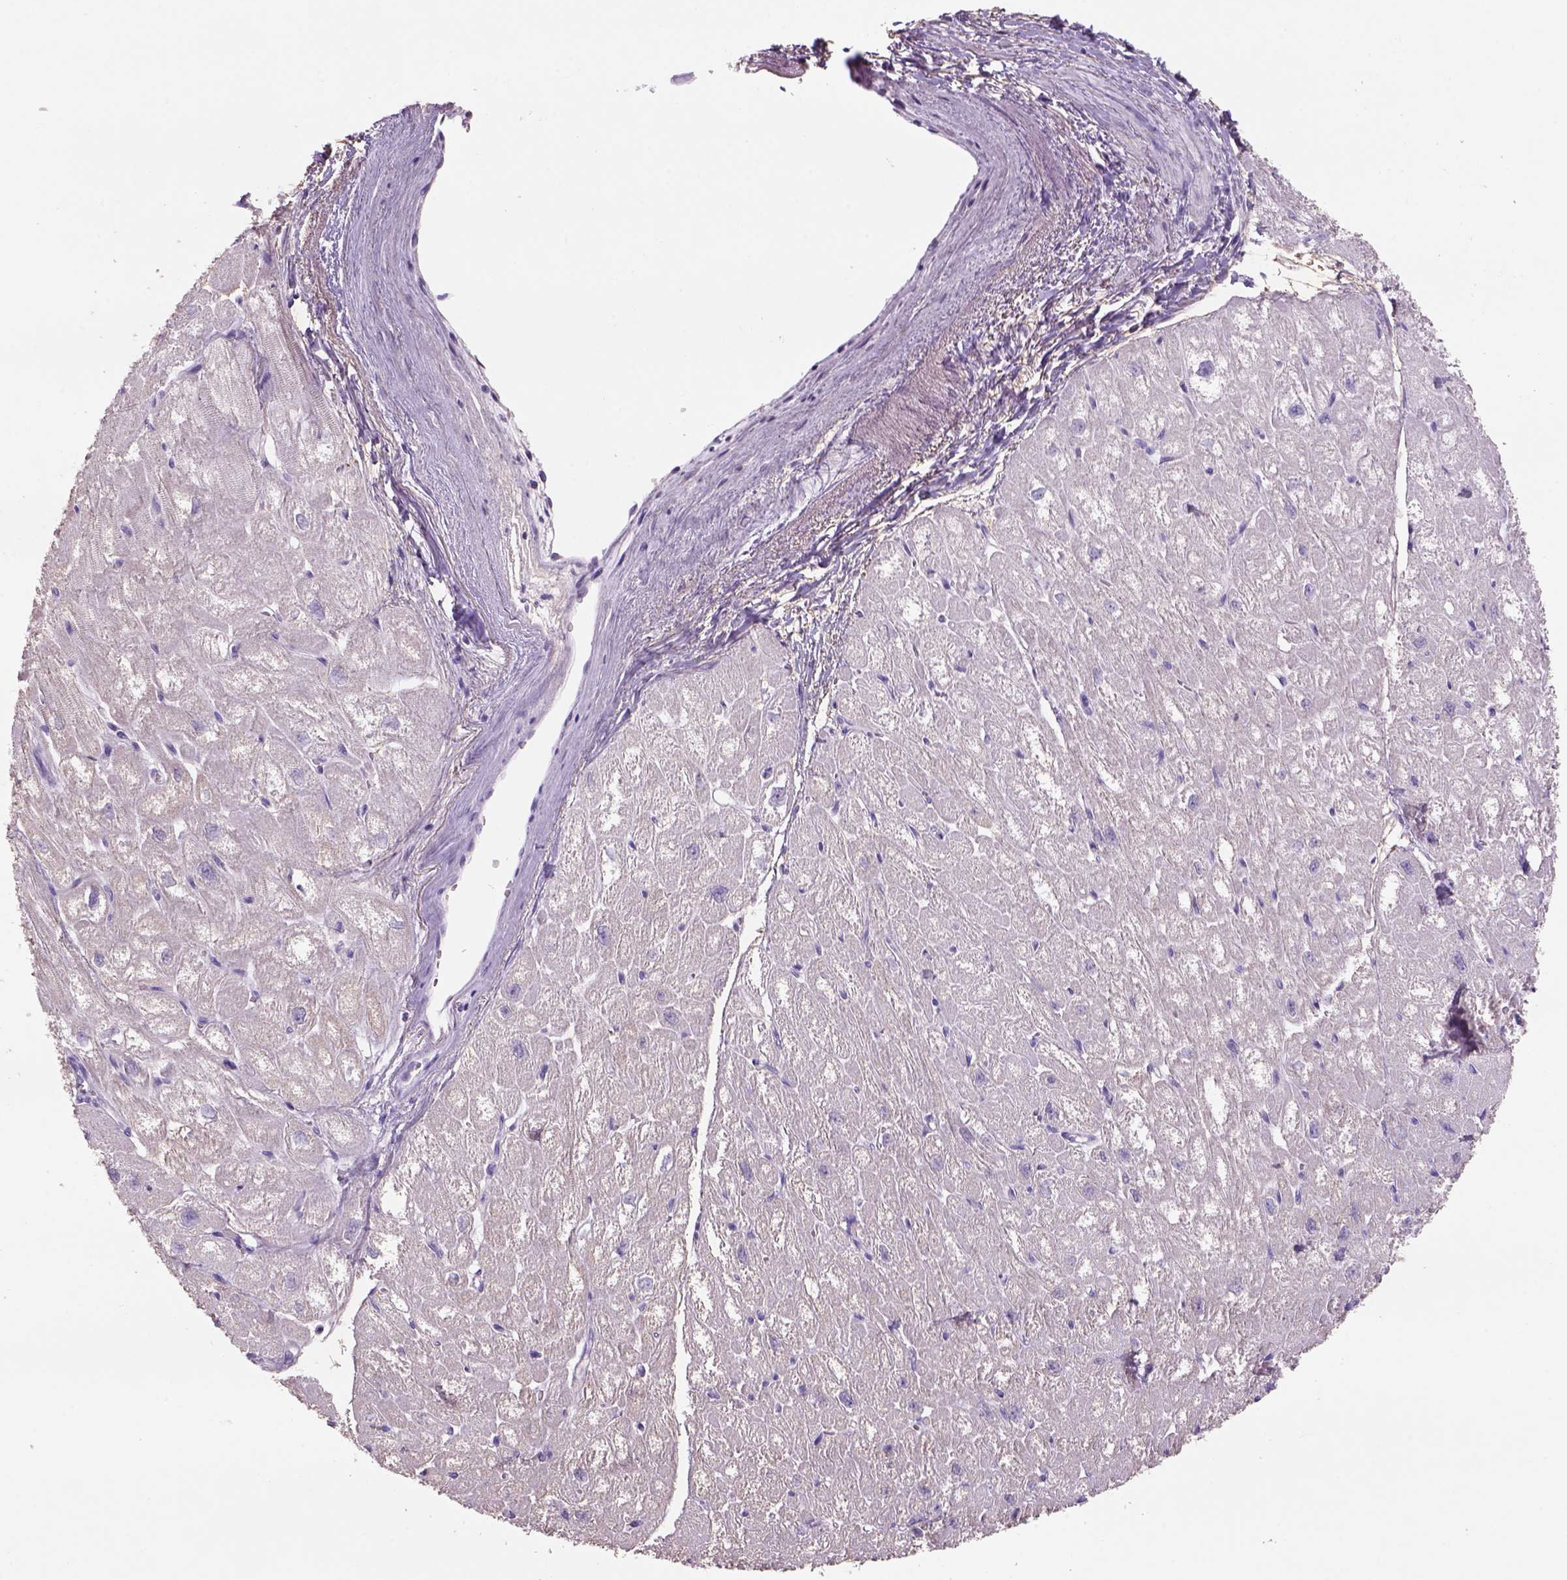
{"staining": {"intensity": "negative", "quantity": "none", "location": "none"}, "tissue": "heart muscle", "cell_type": "Cardiomyocytes", "image_type": "normal", "snomed": [{"axis": "morphology", "description": "Normal tissue, NOS"}, {"axis": "topography", "description": "Heart"}], "caption": "A micrograph of heart muscle stained for a protein displays no brown staining in cardiomyocytes. (DAB (3,3'-diaminobenzidine) immunohistochemistry, high magnification).", "gene": "NAALAD2", "patient": {"sex": "male", "age": 61}}